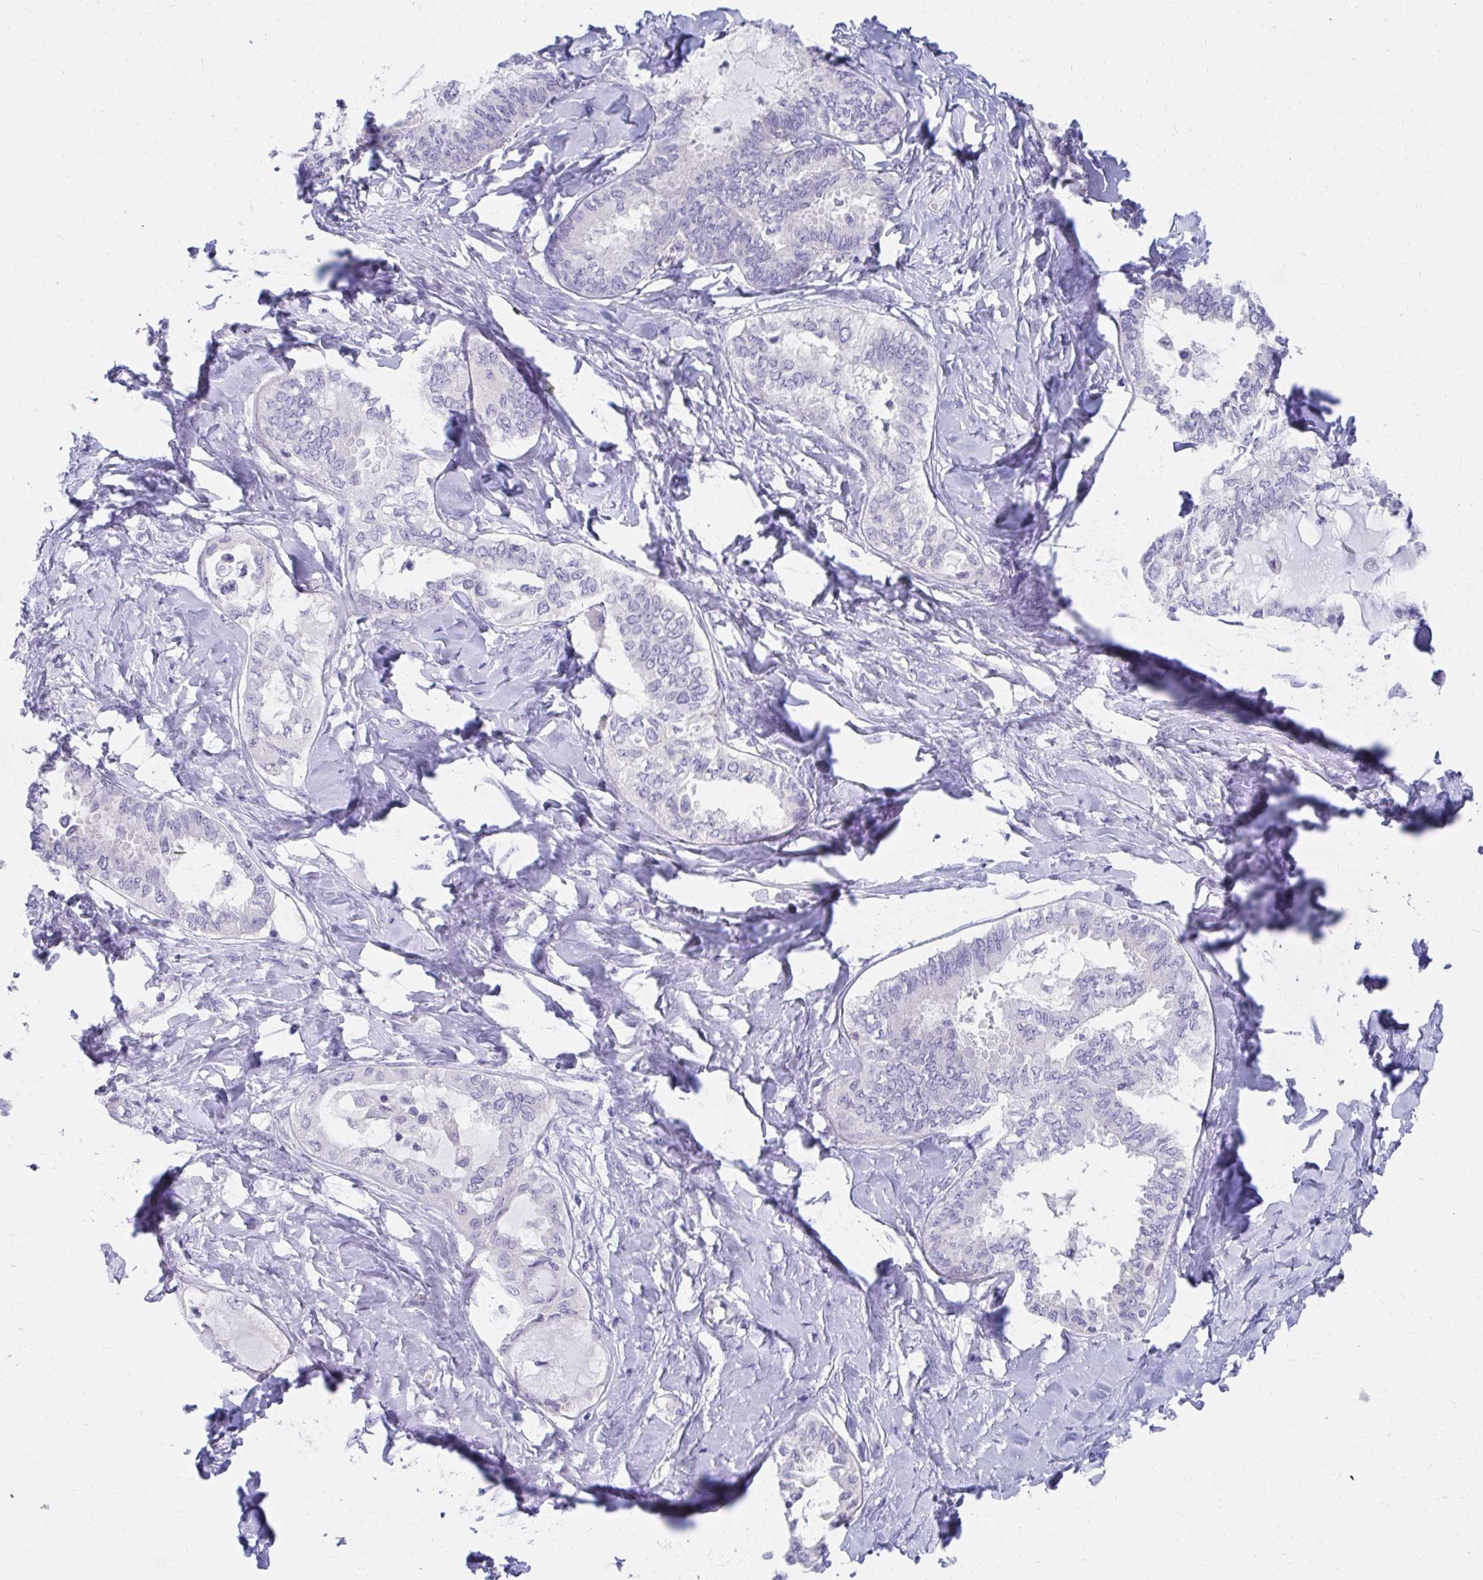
{"staining": {"intensity": "negative", "quantity": "none", "location": "none"}, "tissue": "ovarian cancer", "cell_type": "Tumor cells", "image_type": "cancer", "snomed": [{"axis": "morphology", "description": "Carcinoma, endometroid"}, {"axis": "topography", "description": "Ovary"}], "caption": "Tumor cells are negative for protein expression in human ovarian cancer (endometroid carcinoma).", "gene": "C19orf81", "patient": {"sex": "female", "age": 70}}